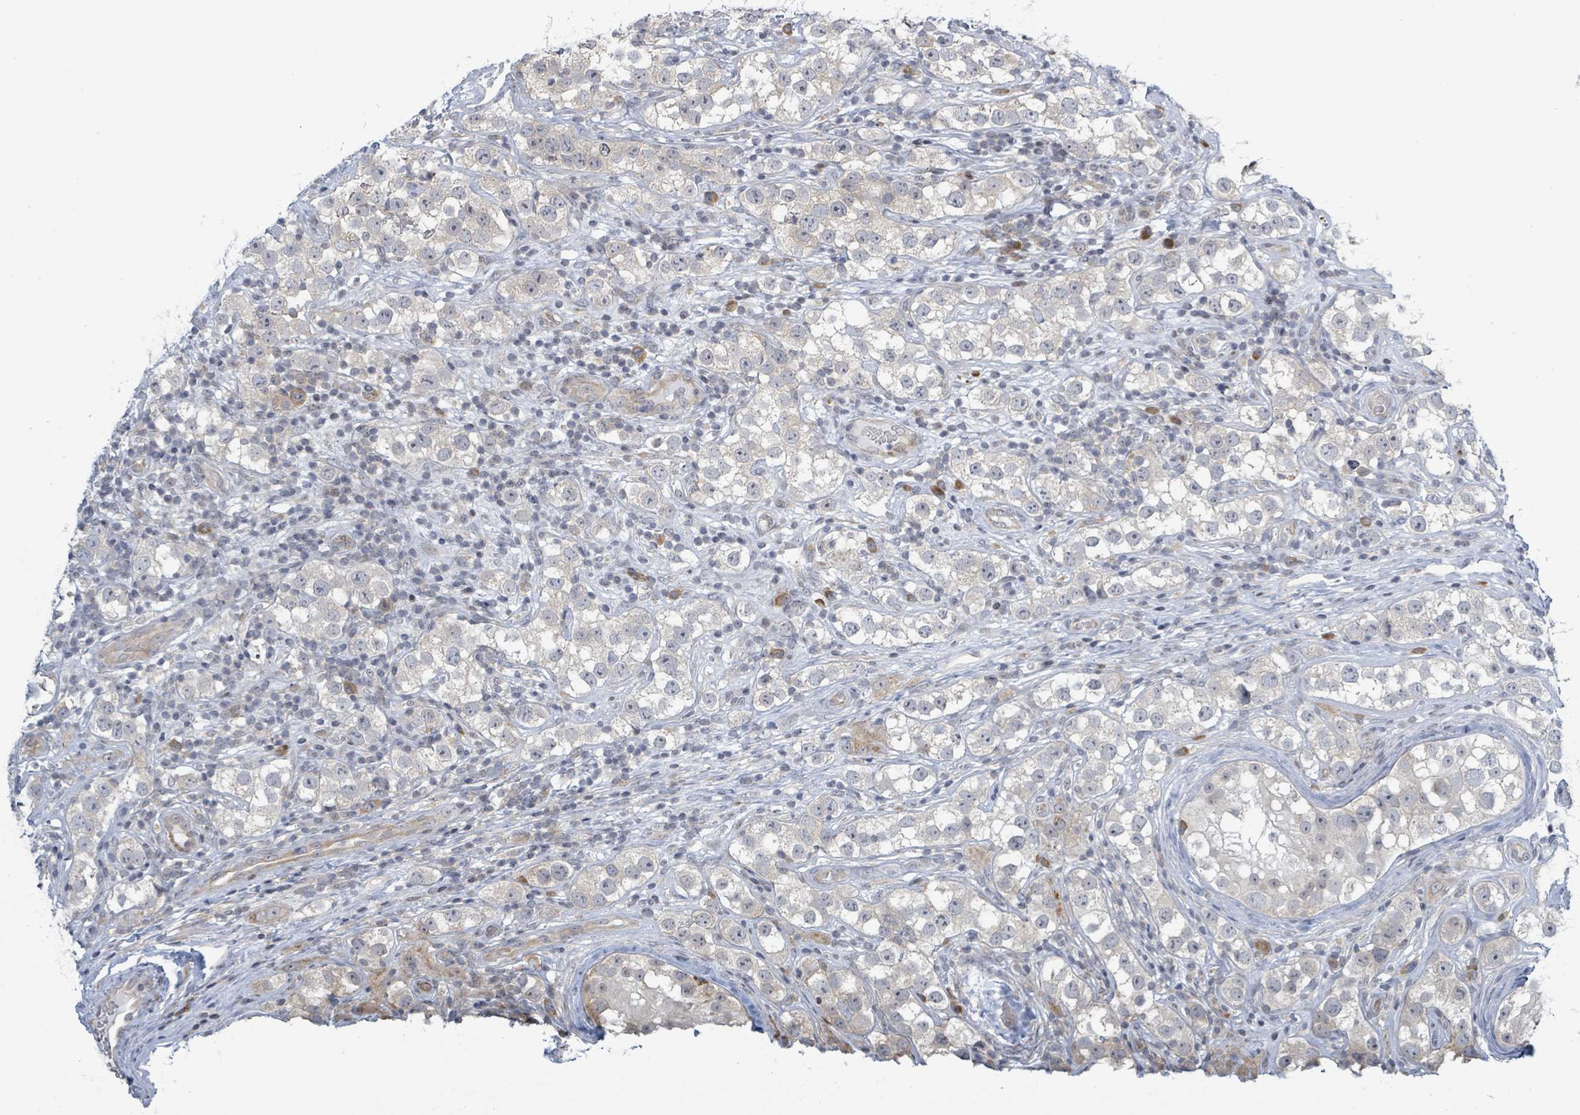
{"staining": {"intensity": "negative", "quantity": "none", "location": "none"}, "tissue": "testis cancer", "cell_type": "Tumor cells", "image_type": "cancer", "snomed": [{"axis": "morphology", "description": "Seminoma, NOS"}, {"axis": "topography", "description": "Testis"}], "caption": "An image of human testis cancer (seminoma) is negative for staining in tumor cells.", "gene": "RPL32", "patient": {"sex": "male", "age": 28}}